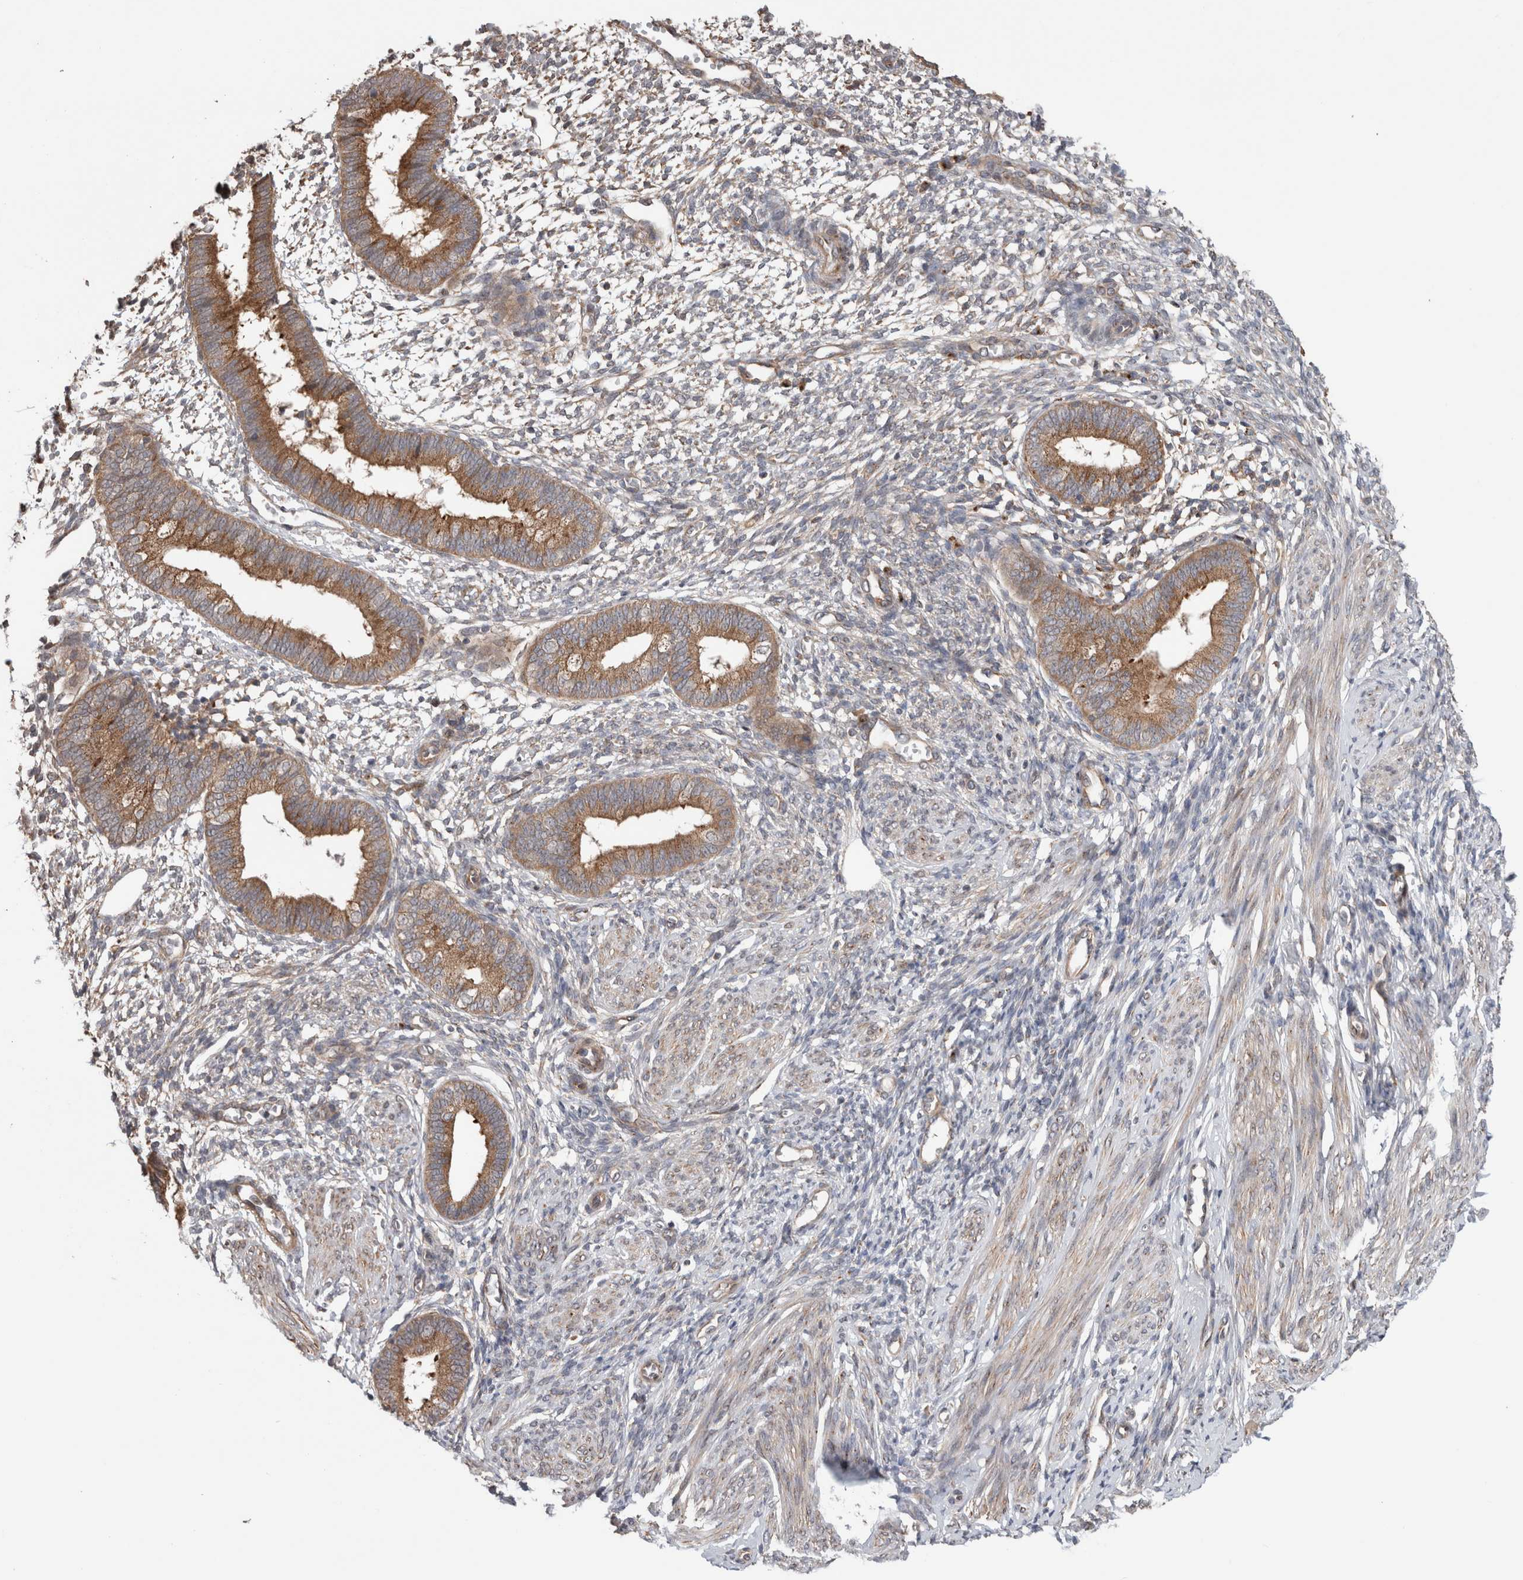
{"staining": {"intensity": "weak", "quantity": "25%-75%", "location": "cytoplasmic/membranous"}, "tissue": "endometrium", "cell_type": "Cells in endometrial stroma", "image_type": "normal", "snomed": [{"axis": "morphology", "description": "Normal tissue, NOS"}, {"axis": "topography", "description": "Endometrium"}], "caption": "Immunohistochemical staining of benign human endometrium reveals weak cytoplasmic/membranous protein staining in approximately 25%-75% of cells in endometrial stroma.", "gene": "TRIM5", "patient": {"sex": "female", "age": 46}}